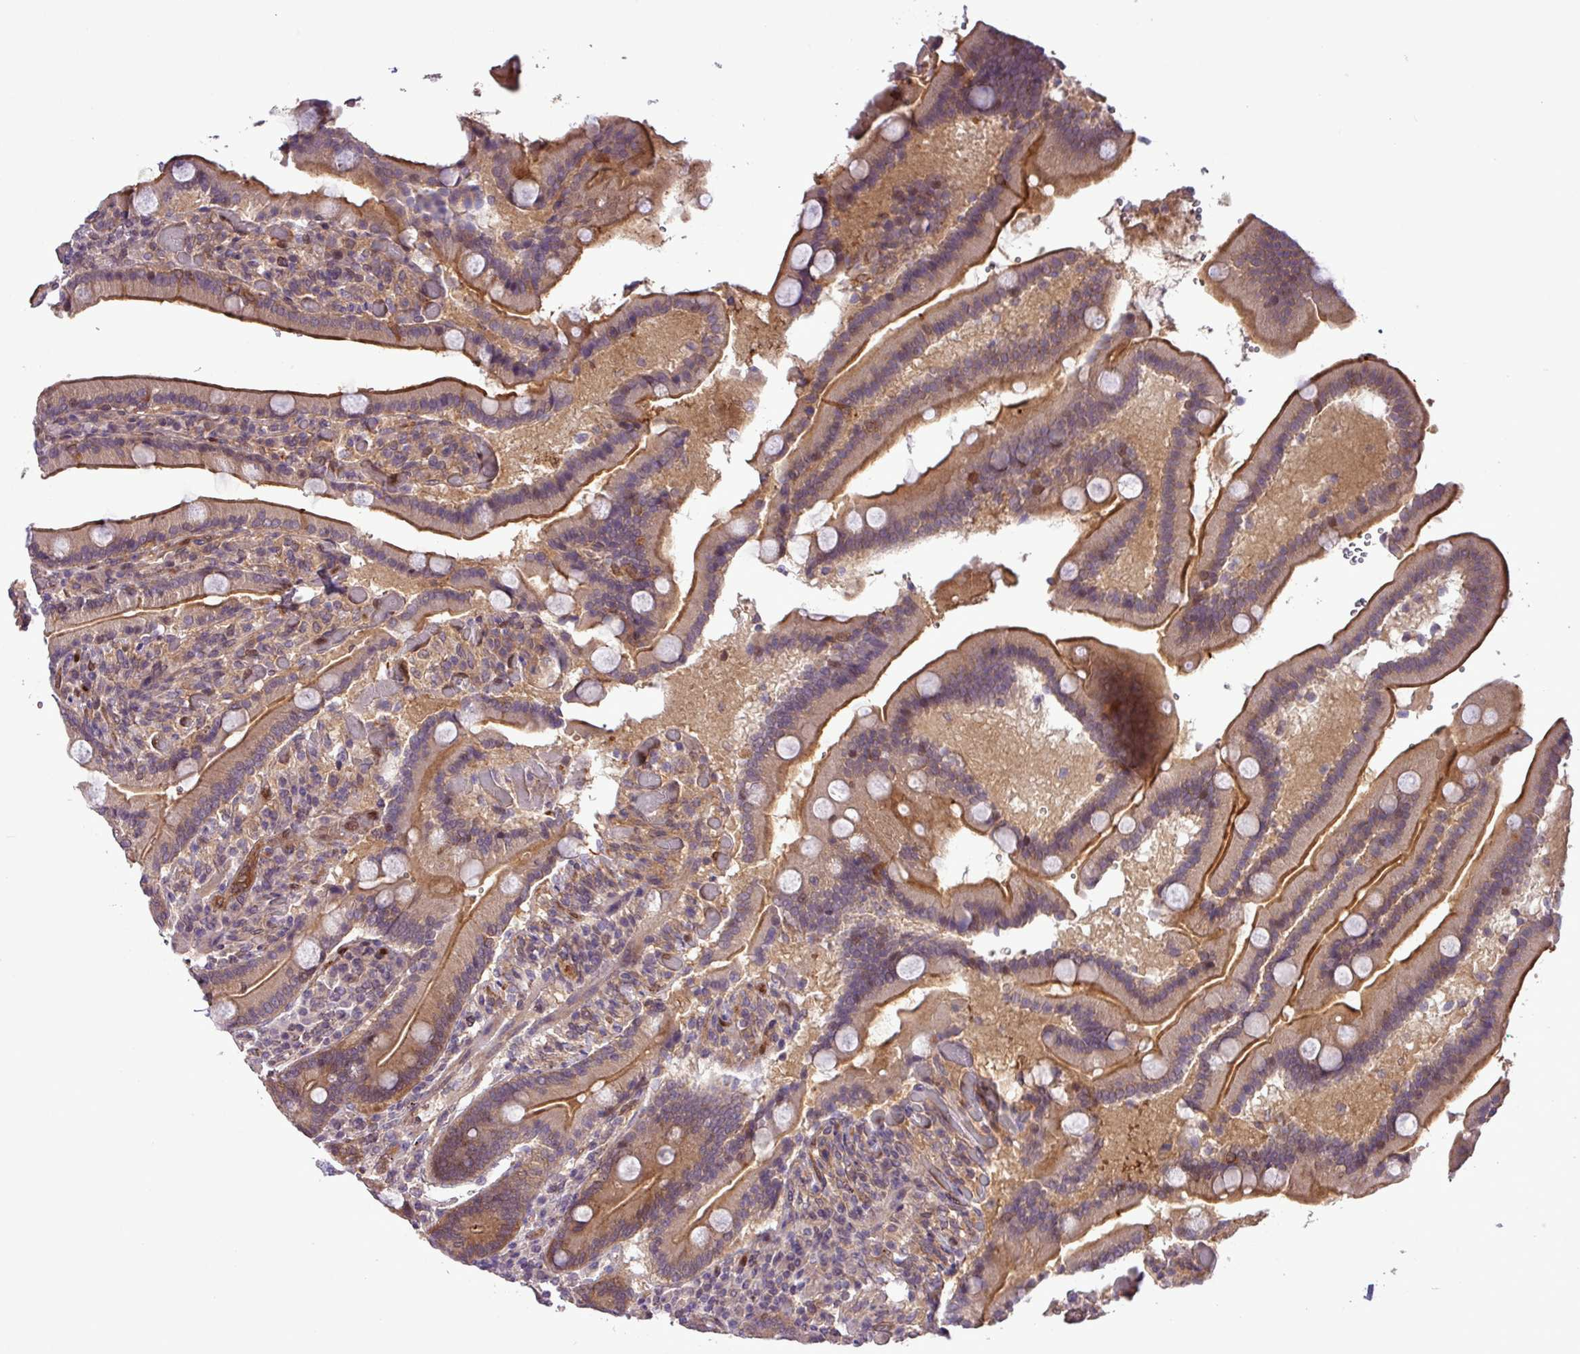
{"staining": {"intensity": "strong", "quantity": "25%-75%", "location": "cytoplasmic/membranous"}, "tissue": "duodenum", "cell_type": "Glandular cells", "image_type": "normal", "snomed": [{"axis": "morphology", "description": "Normal tissue, NOS"}, {"axis": "topography", "description": "Duodenum"}], "caption": "This photomicrograph reveals immunohistochemistry (IHC) staining of benign human duodenum, with high strong cytoplasmic/membranous expression in about 25%-75% of glandular cells.", "gene": "CARHSP1", "patient": {"sex": "female", "age": 62}}